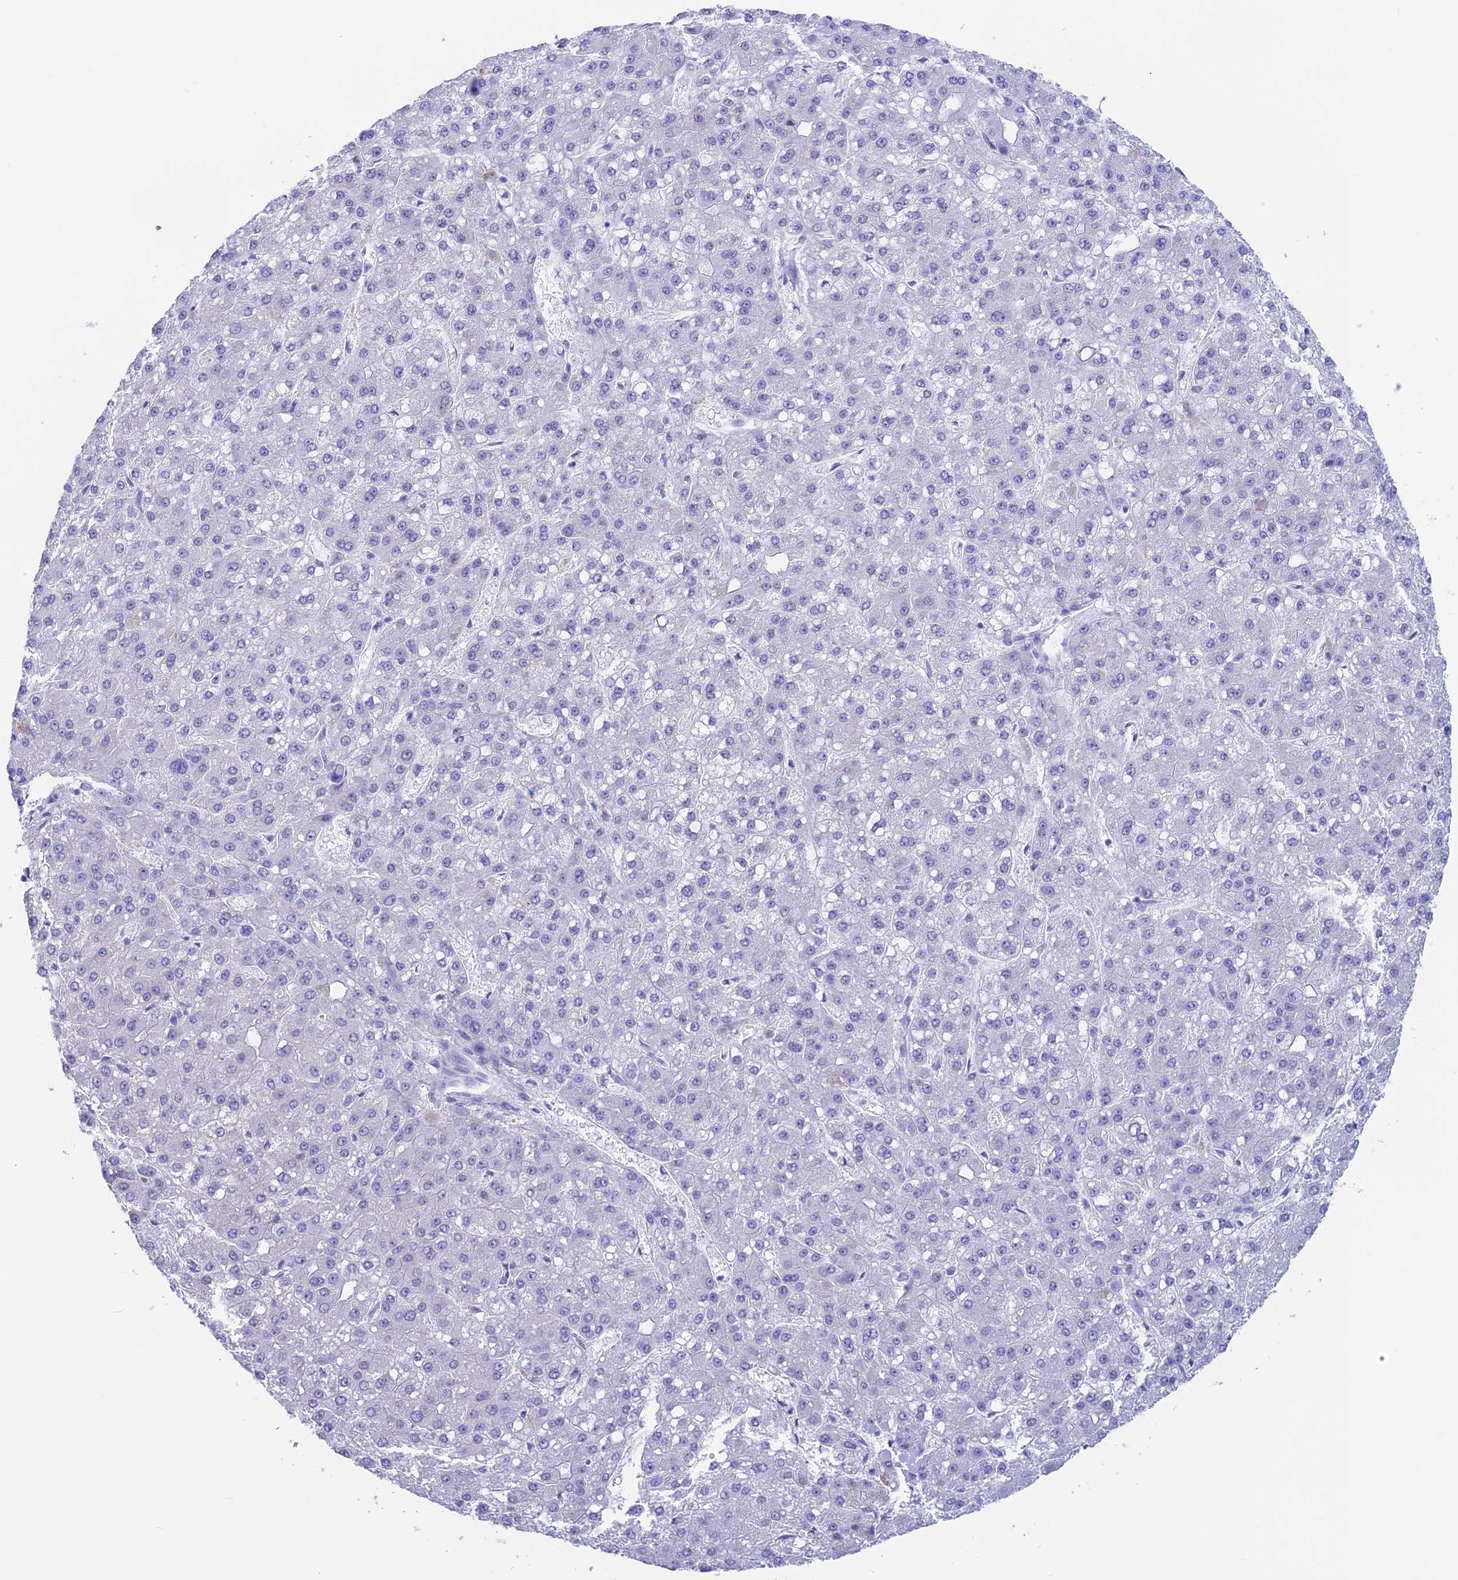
{"staining": {"intensity": "negative", "quantity": "none", "location": "none"}, "tissue": "liver cancer", "cell_type": "Tumor cells", "image_type": "cancer", "snomed": [{"axis": "morphology", "description": "Carcinoma, Hepatocellular, NOS"}, {"axis": "topography", "description": "Liver"}], "caption": "High power microscopy photomicrograph of an immunohistochemistry (IHC) image of liver cancer (hepatocellular carcinoma), revealing no significant expression in tumor cells. (Stains: DAB (3,3'-diaminobenzidine) immunohistochemistry (IHC) with hematoxylin counter stain, Microscopy: brightfield microscopy at high magnification).", "gene": "RP1", "patient": {"sex": "male", "age": 67}}